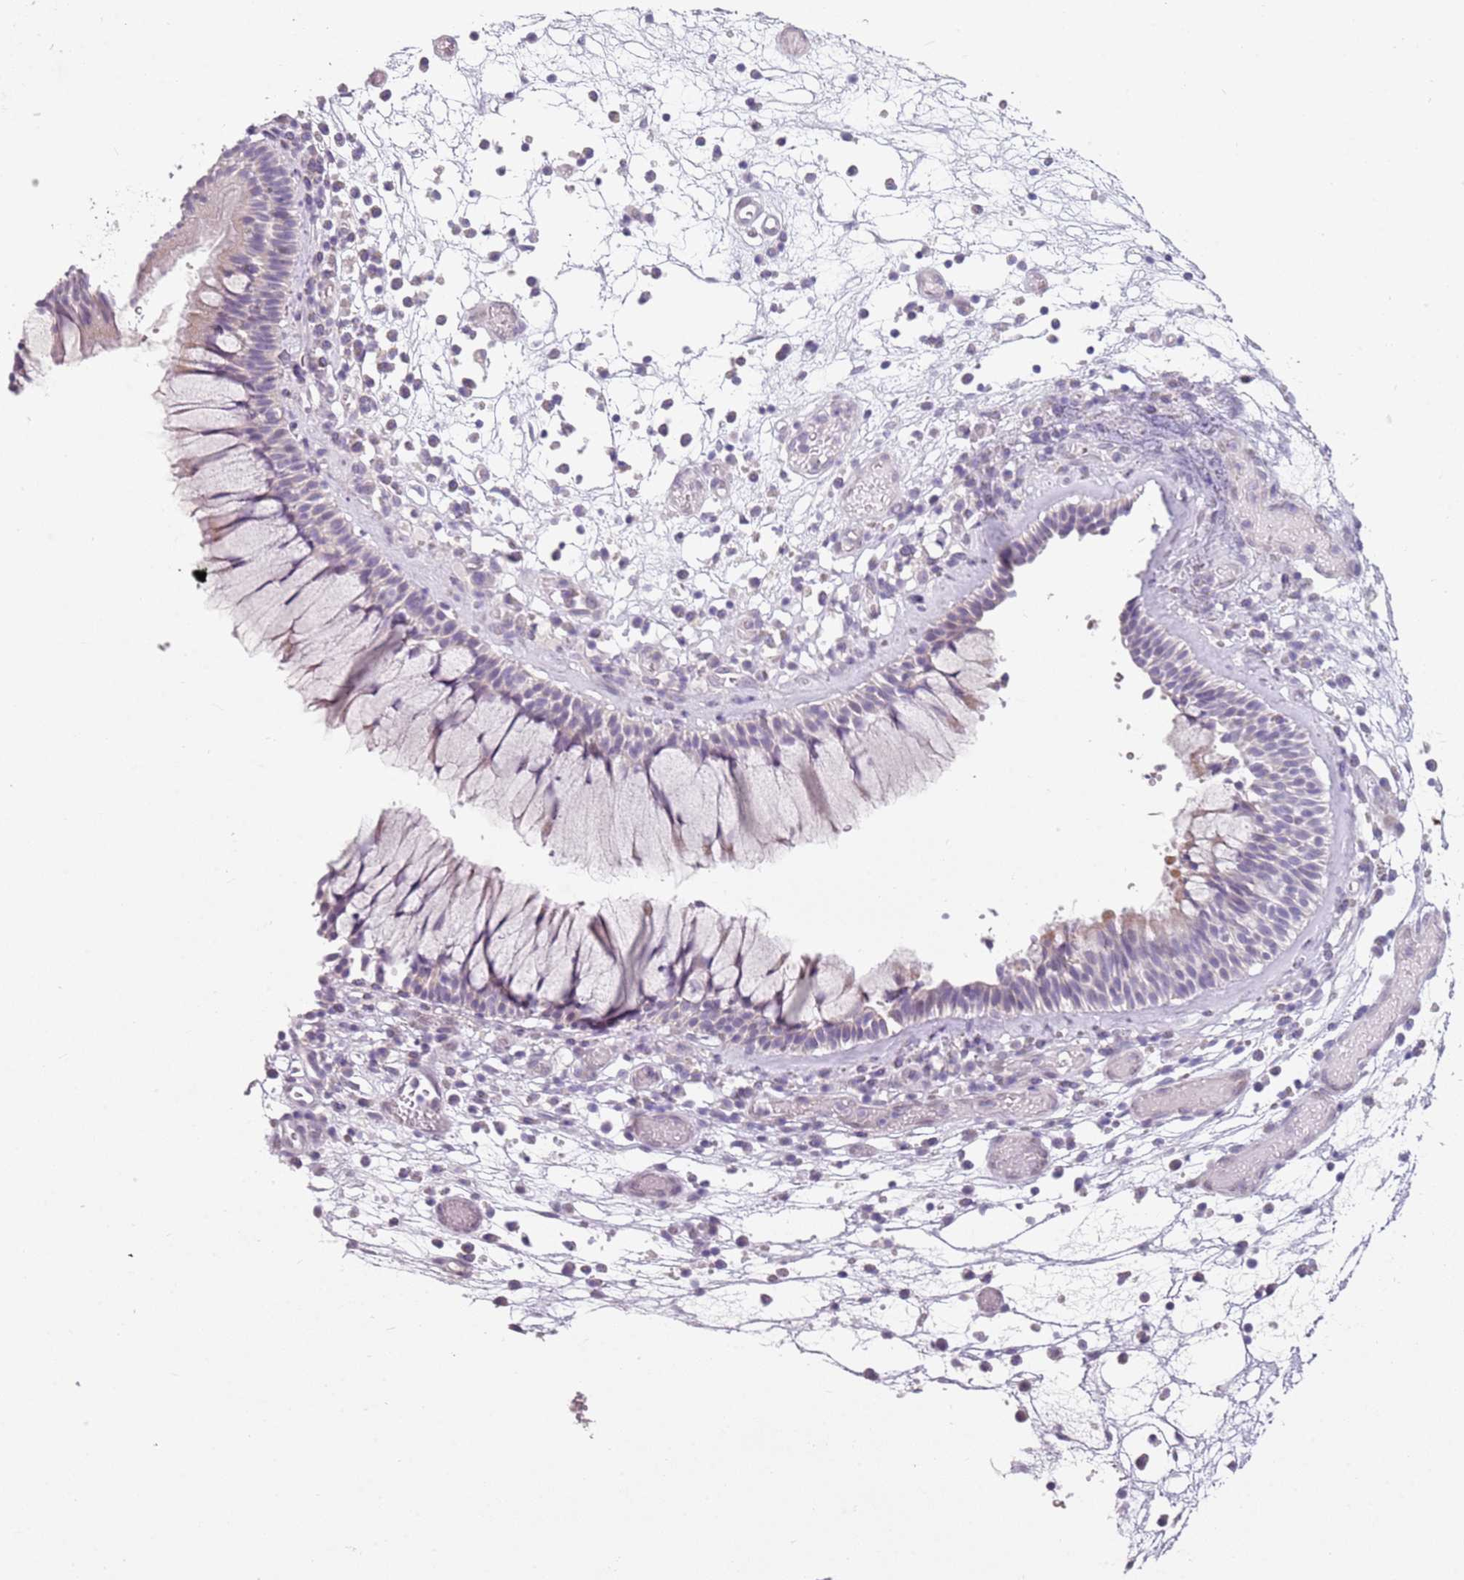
{"staining": {"intensity": "weak", "quantity": "<25%", "location": "cytoplasmic/membranous"}, "tissue": "nasopharynx", "cell_type": "Respiratory epithelial cells", "image_type": "normal", "snomed": [{"axis": "morphology", "description": "Normal tissue, NOS"}, {"axis": "morphology", "description": "Inflammation, NOS"}, {"axis": "topography", "description": "Nasopharynx"}], "caption": "IHC photomicrograph of unremarkable human nasopharynx stained for a protein (brown), which demonstrates no positivity in respiratory epithelial cells.", "gene": "DEFB116", "patient": {"sex": "male", "age": 70}}